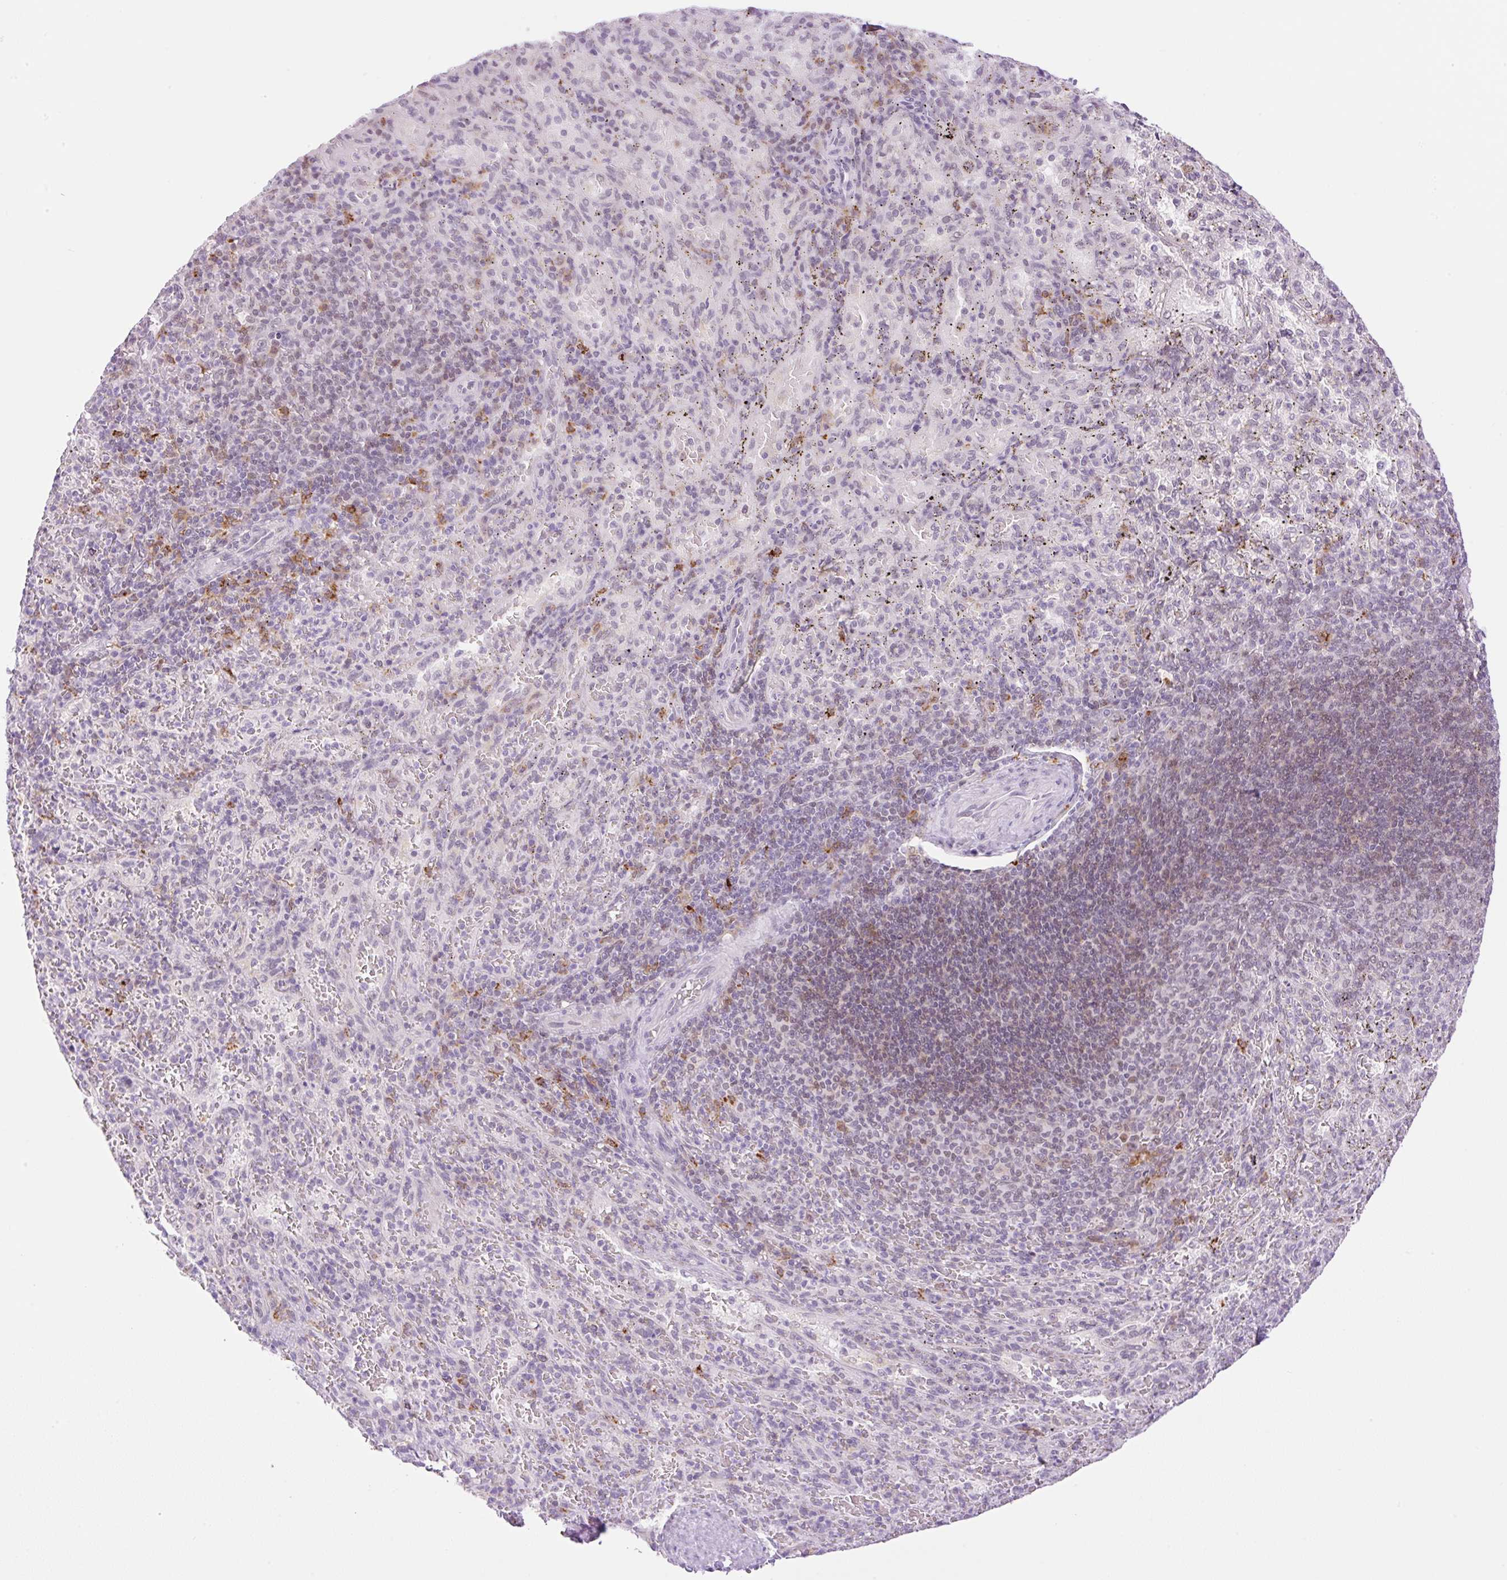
{"staining": {"intensity": "weak", "quantity": "<25%", "location": "nuclear"}, "tissue": "spleen", "cell_type": "Cells in red pulp", "image_type": "normal", "snomed": [{"axis": "morphology", "description": "Normal tissue, NOS"}, {"axis": "topography", "description": "Spleen"}], "caption": "This is a micrograph of immunohistochemistry (IHC) staining of unremarkable spleen, which shows no expression in cells in red pulp.", "gene": "PALM3", "patient": {"sex": "male", "age": 57}}